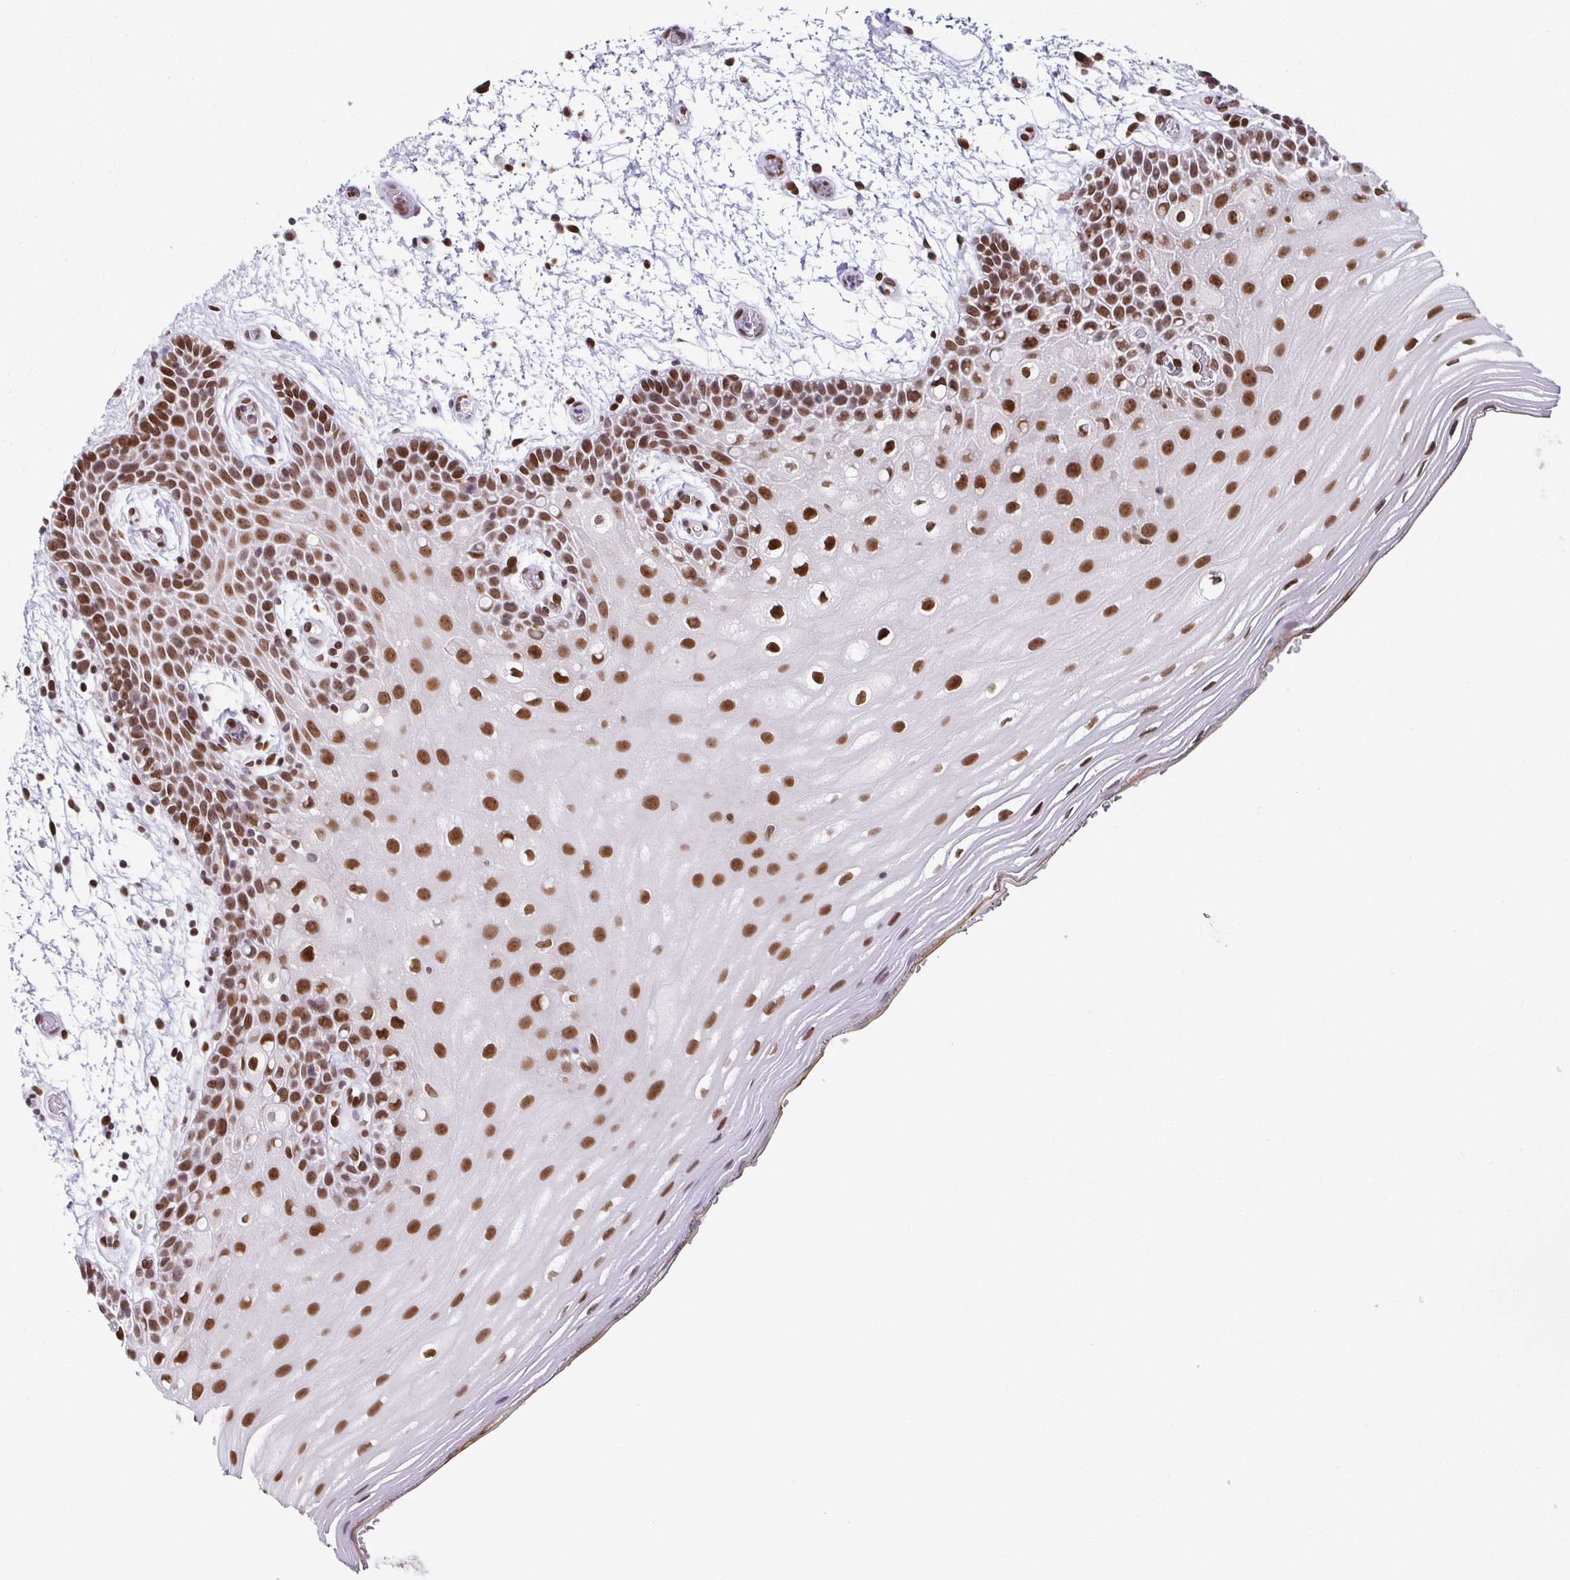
{"staining": {"intensity": "moderate", "quantity": ">75%", "location": "nuclear"}, "tissue": "oral mucosa", "cell_type": "Squamous epithelial cells", "image_type": "normal", "snomed": [{"axis": "morphology", "description": "Normal tissue, NOS"}, {"axis": "morphology", "description": "Squamous cell carcinoma, NOS"}, {"axis": "topography", "description": "Oral tissue"}, {"axis": "topography", "description": "Head-Neck"}], "caption": "Squamous epithelial cells exhibit medium levels of moderate nuclear positivity in approximately >75% of cells in unremarkable oral mucosa. Immunohistochemistry stains the protein of interest in brown and the nuclei are stained blue.", "gene": "RB1", "patient": {"sex": "male", "age": 52}}